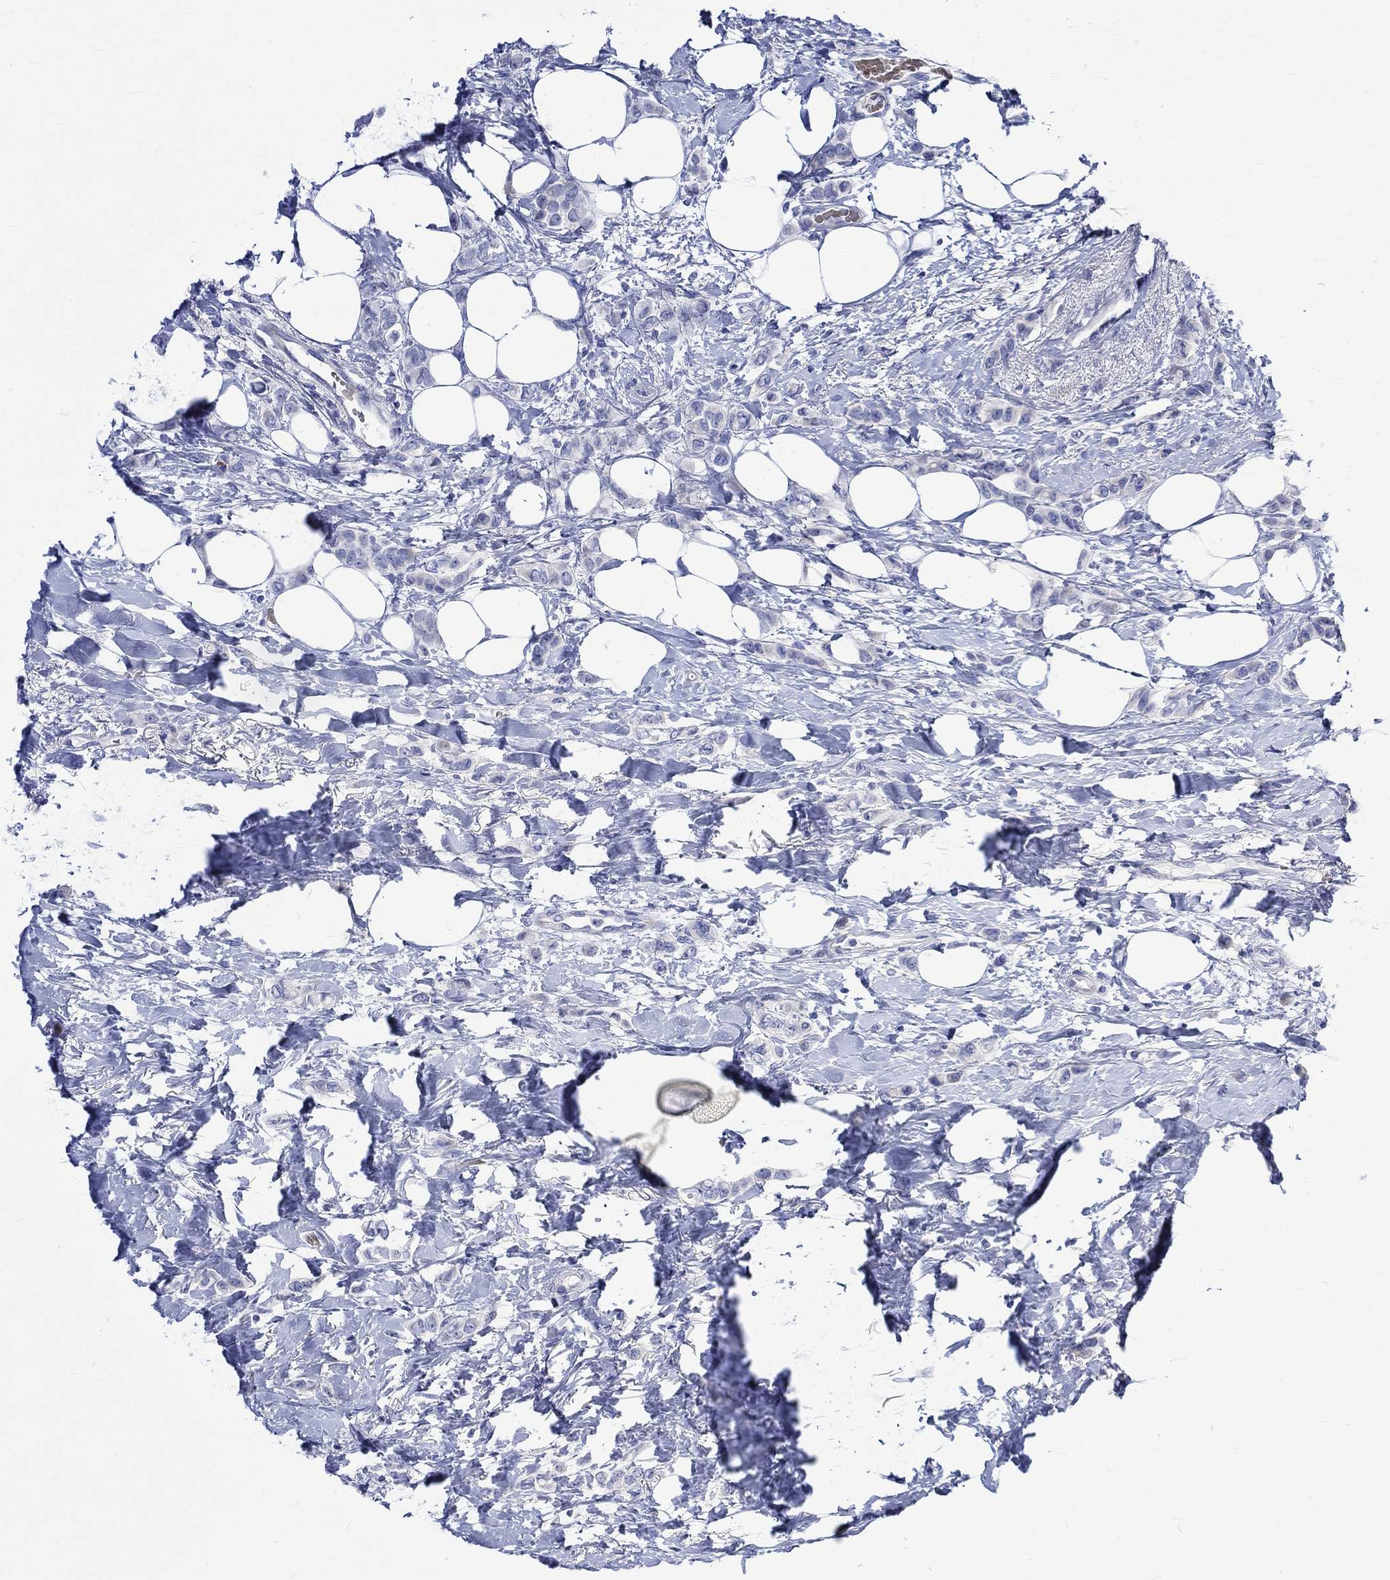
{"staining": {"intensity": "negative", "quantity": "none", "location": "none"}, "tissue": "breast cancer", "cell_type": "Tumor cells", "image_type": "cancer", "snomed": [{"axis": "morphology", "description": "Lobular carcinoma"}, {"axis": "topography", "description": "Breast"}], "caption": "Image shows no protein positivity in tumor cells of breast lobular carcinoma tissue. The staining is performed using DAB (3,3'-diaminobenzidine) brown chromogen with nuclei counter-stained in using hematoxylin.", "gene": "NRIP3", "patient": {"sex": "female", "age": 66}}